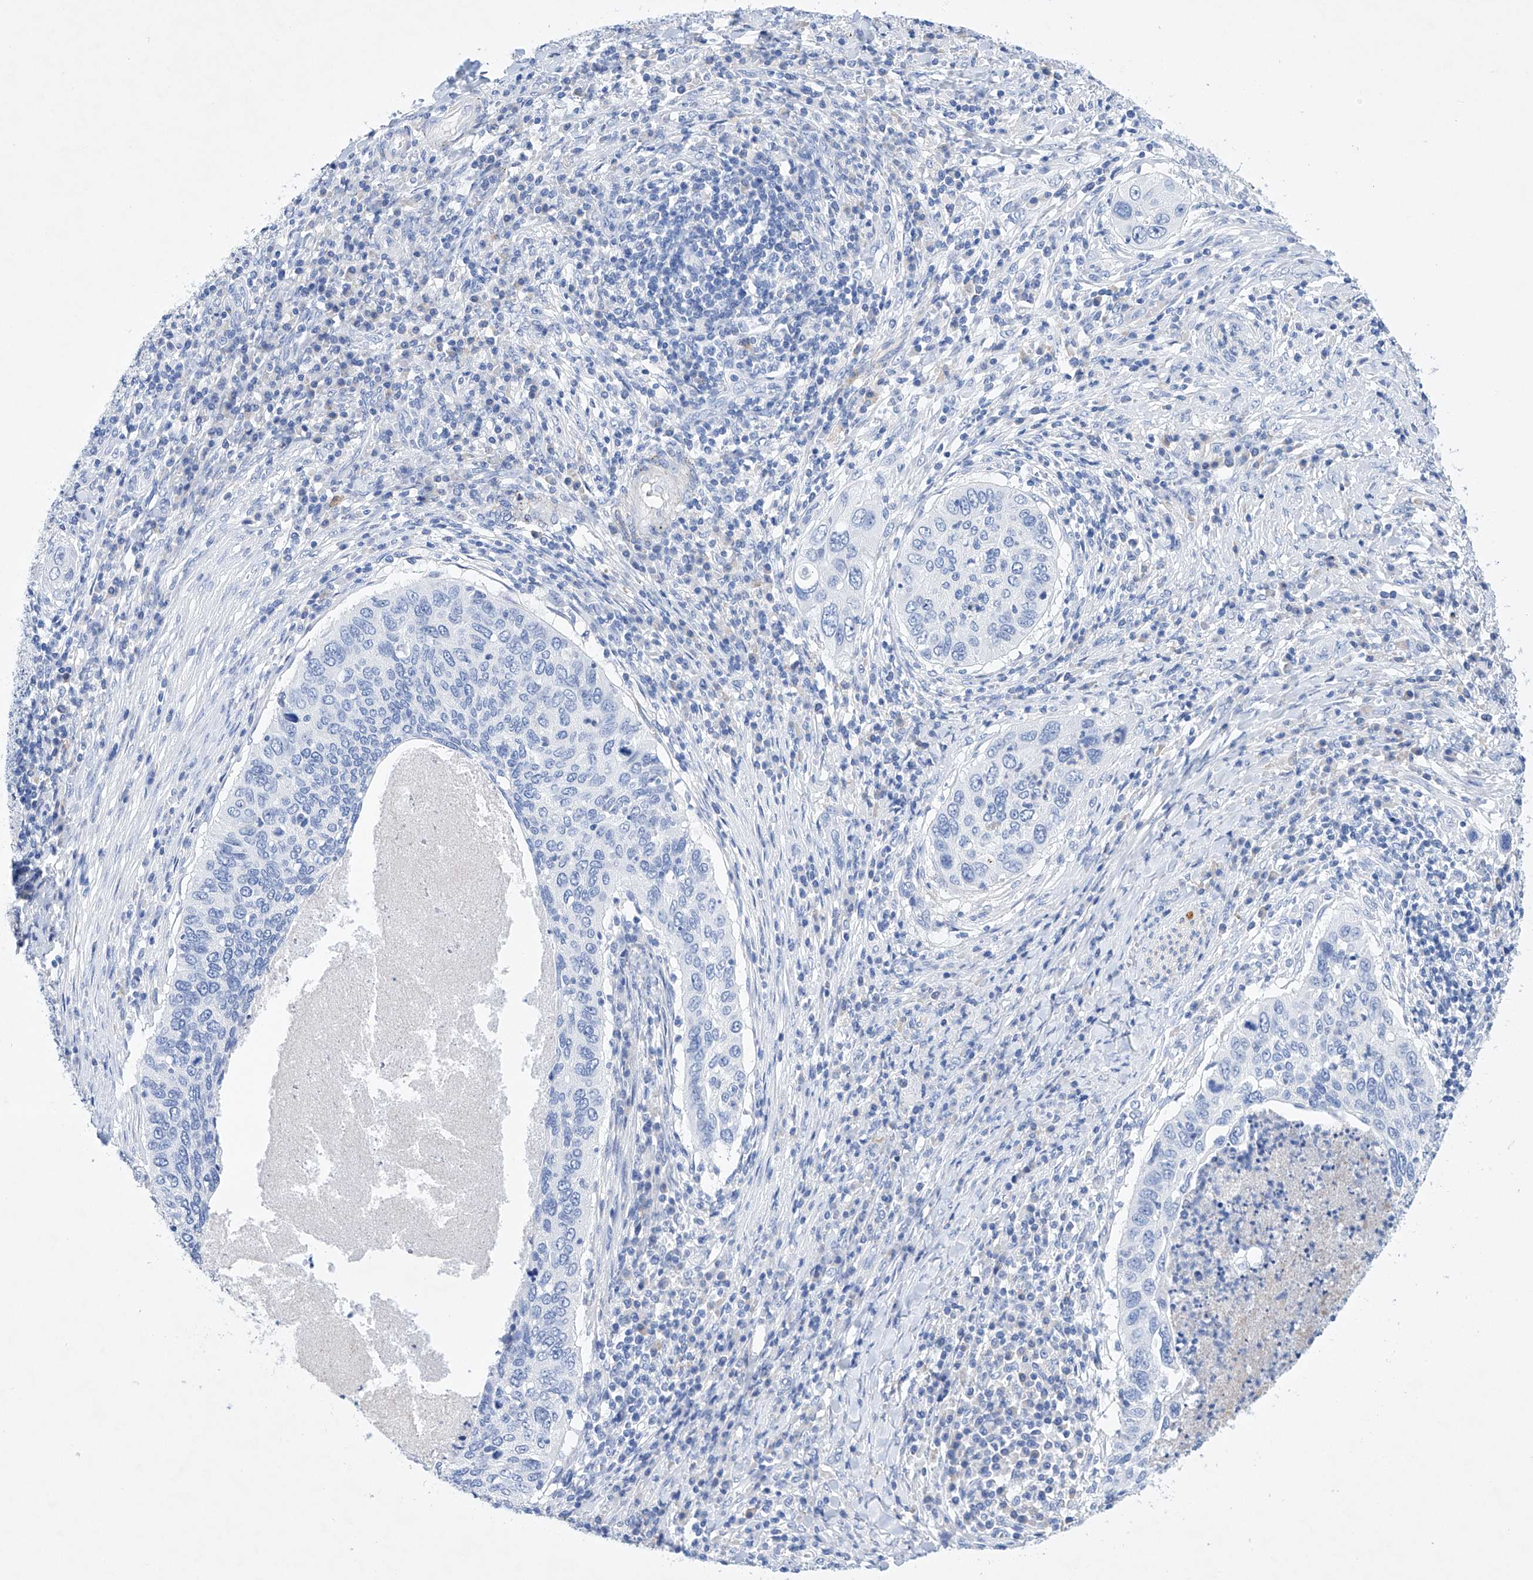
{"staining": {"intensity": "negative", "quantity": "none", "location": "none"}, "tissue": "cervical cancer", "cell_type": "Tumor cells", "image_type": "cancer", "snomed": [{"axis": "morphology", "description": "Squamous cell carcinoma, NOS"}, {"axis": "topography", "description": "Cervix"}], "caption": "Cervical cancer (squamous cell carcinoma) was stained to show a protein in brown. There is no significant positivity in tumor cells.", "gene": "LURAP1", "patient": {"sex": "female", "age": 38}}